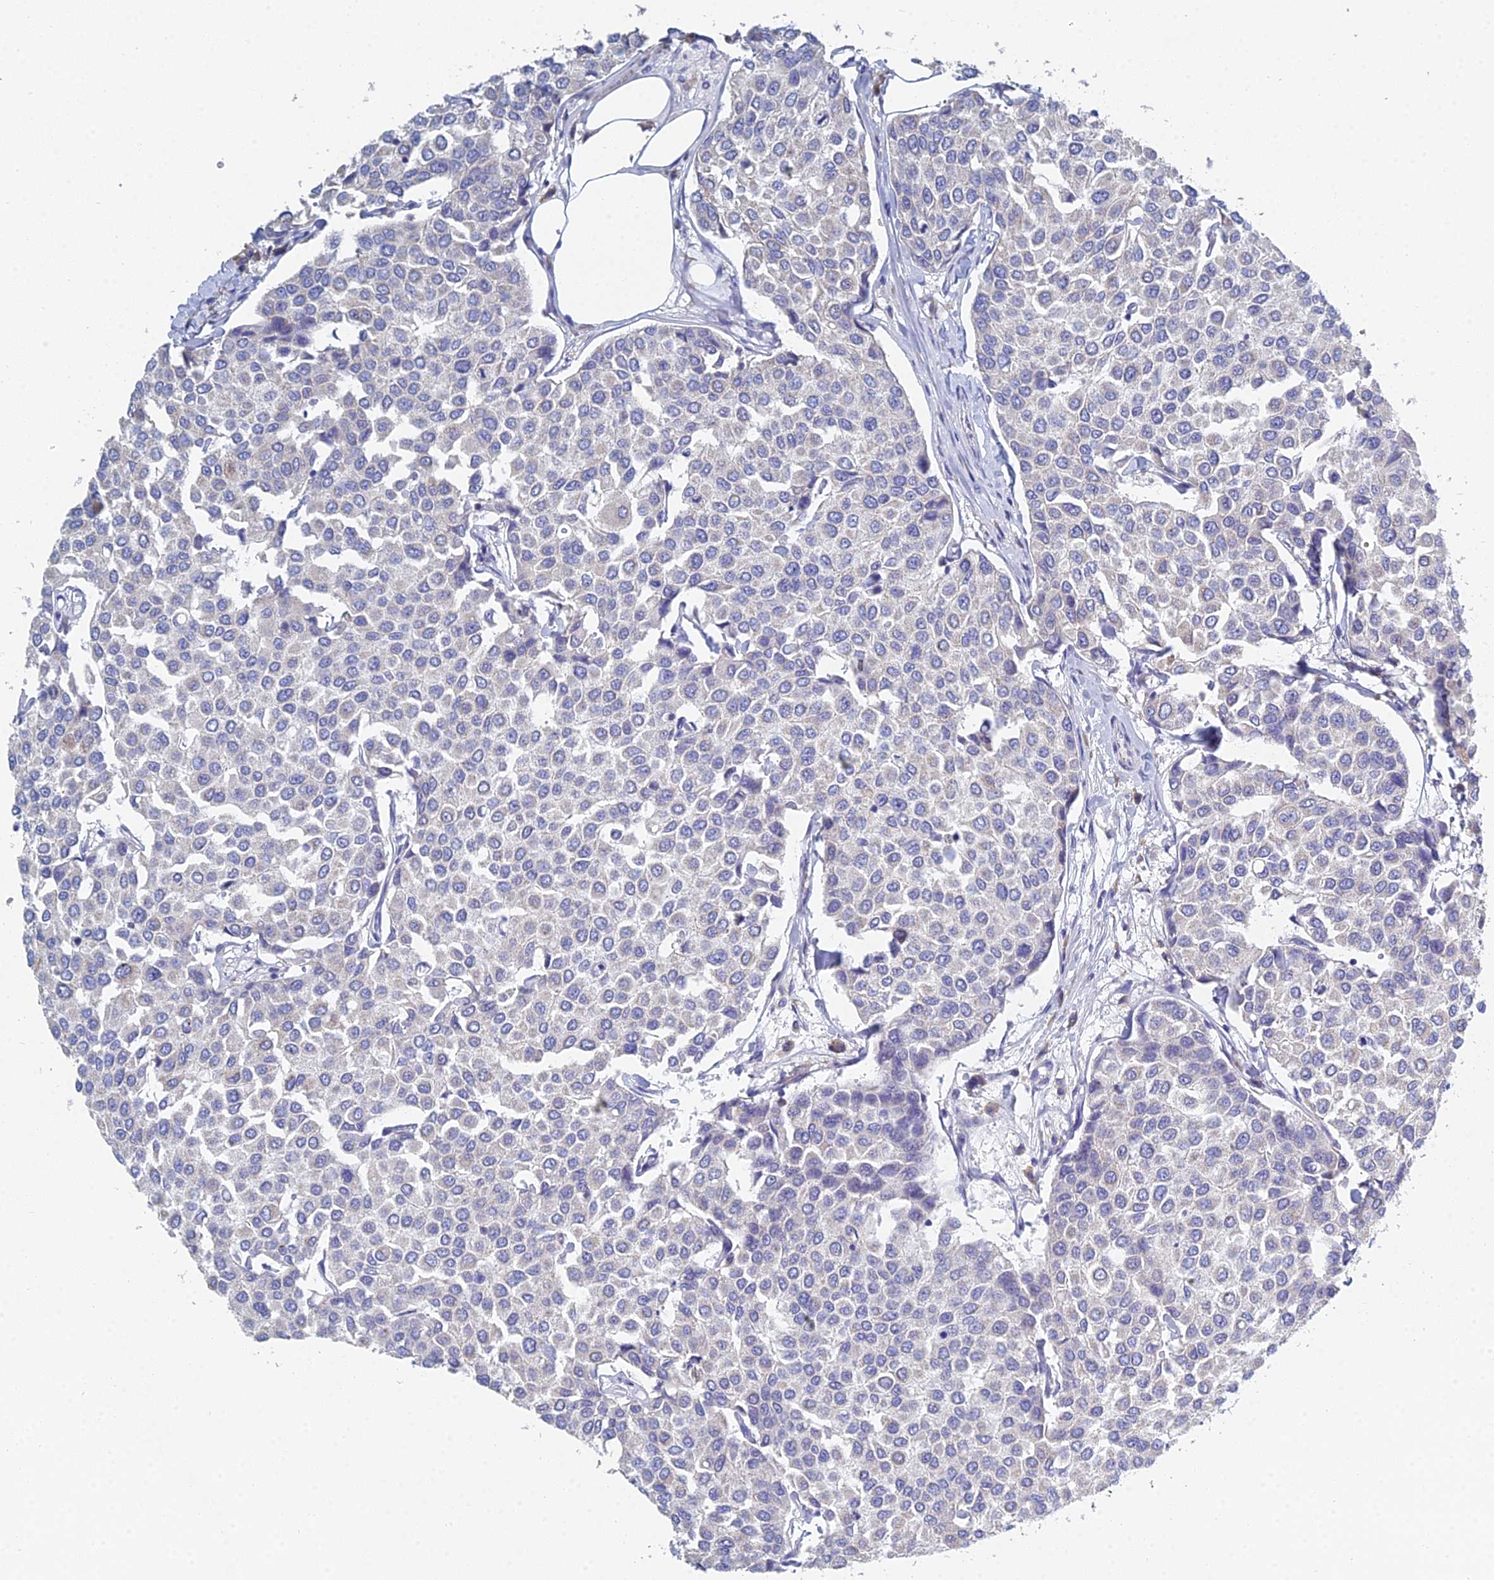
{"staining": {"intensity": "weak", "quantity": "<25%", "location": "cytoplasmic/membranous"}, "tissue": "breast cancer", "cell_type": "Tumor cells", "image_type": "cancer", "snomed": [{"axis": "morphology", "description": "Duct carcinoma"}, {"axis": "topography", "description": "Breast"}], "caption": "Image shows no significant protein staining in tumor cells of breast cancer.", "gene": "CRACR2B", "patient": {"sex": "female", "age": 55}}